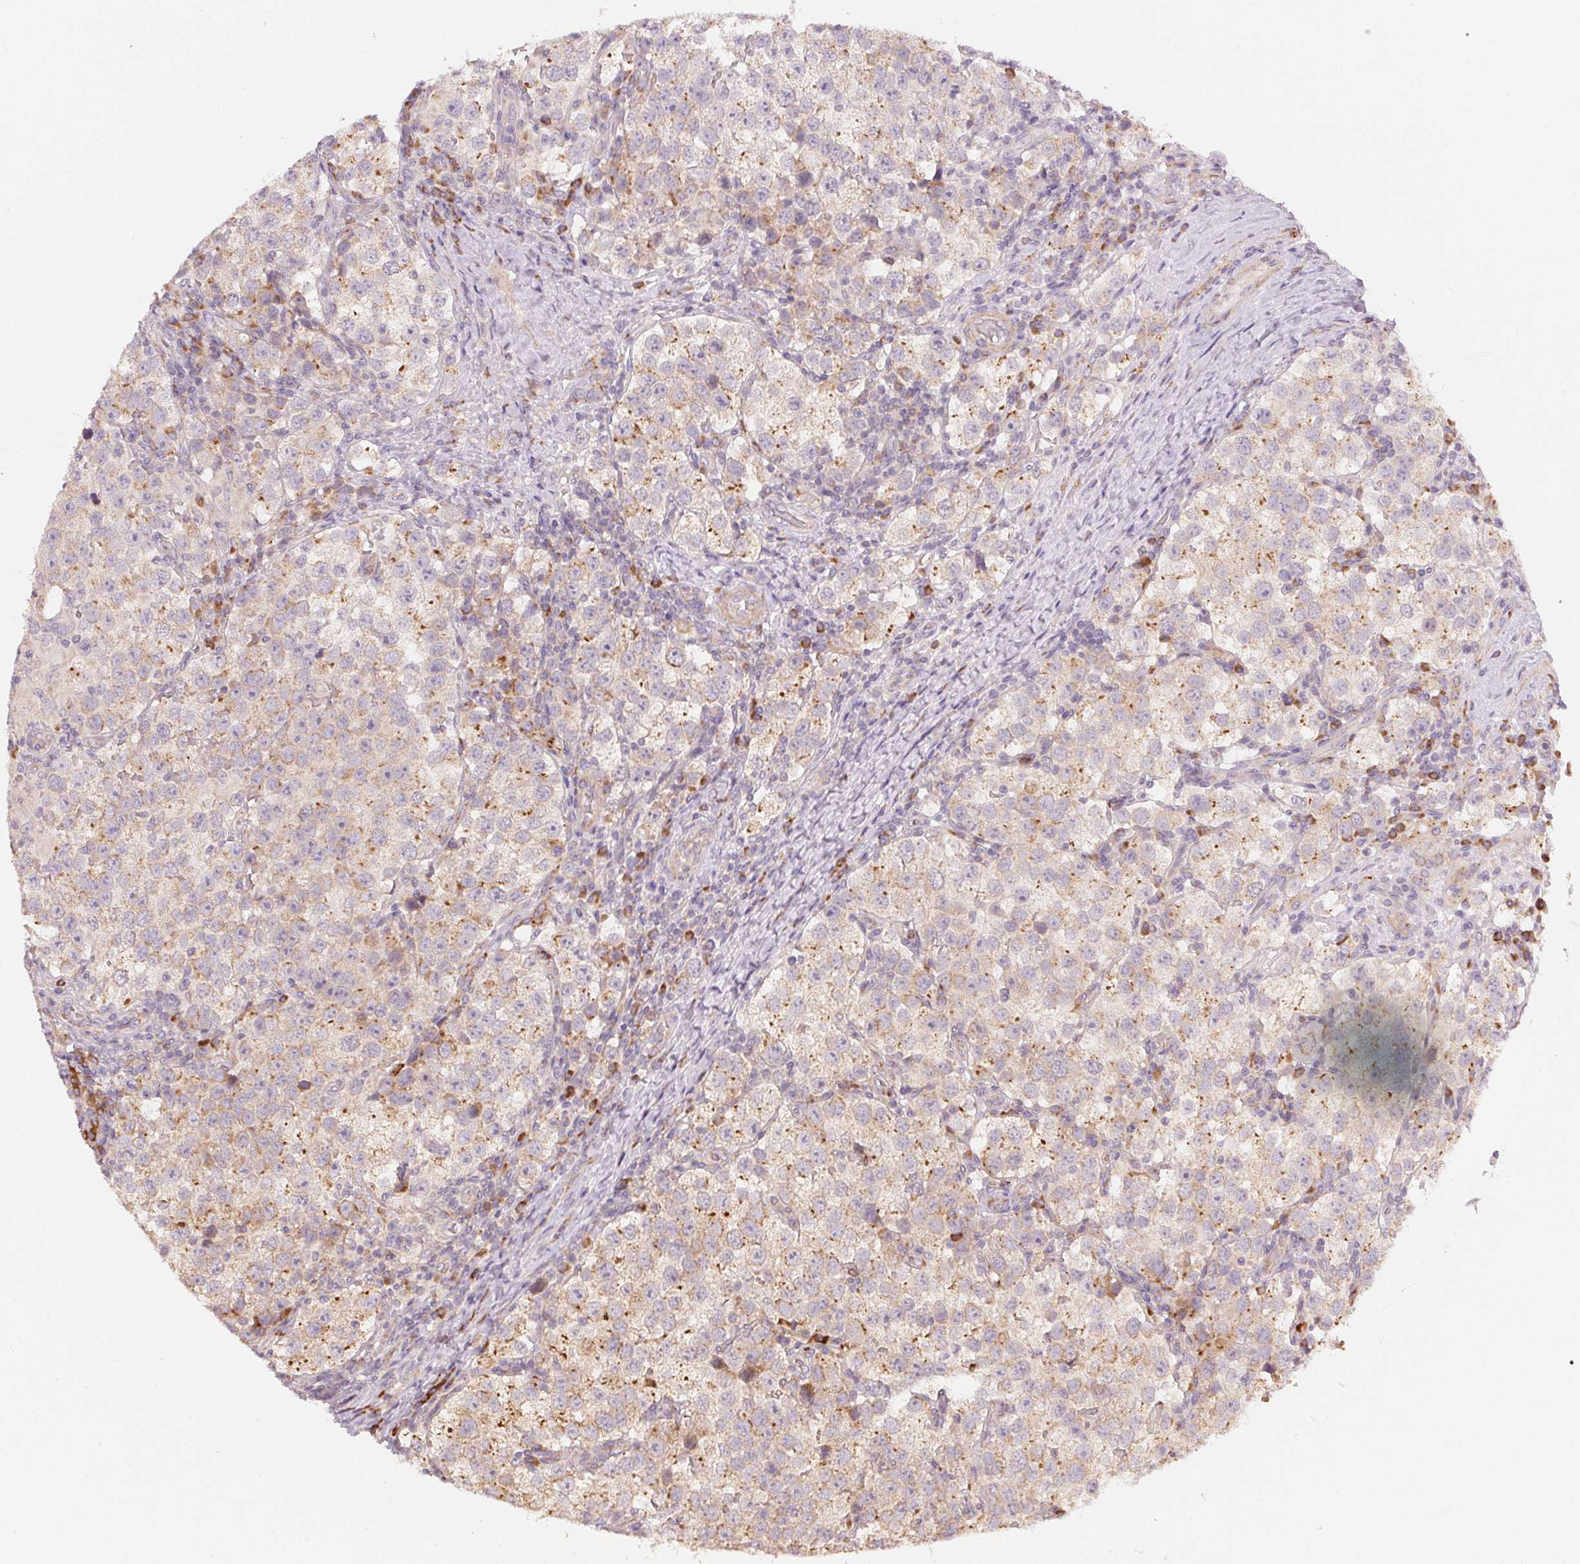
{"staining": {"intensity": "moderate", "quantity": "<25%", "location": "cytoplasmic/membranous"}, "tissue": "testis cancer", "cell_type": "Tumor cells", "image_type": "cancer", "snomed": [{"axis": "morphology", "description": "Seminoma, NOS"}, {"axis": "topography", "description": "Testis"}], "caption": "Immunohistochemistry (IHC) photomicrograph of neoplastic tissue: human seminoma (testis) stained using immunohistochemistry demonstrates low levels of moderate protein expression localized specifically in the cytoplasmic/membranous of tumor cells, appearing as a cytoplasmic/membranous brown color.", "gene": "BLOC1S2", "patient": {"sex": "male", "age": 37}}